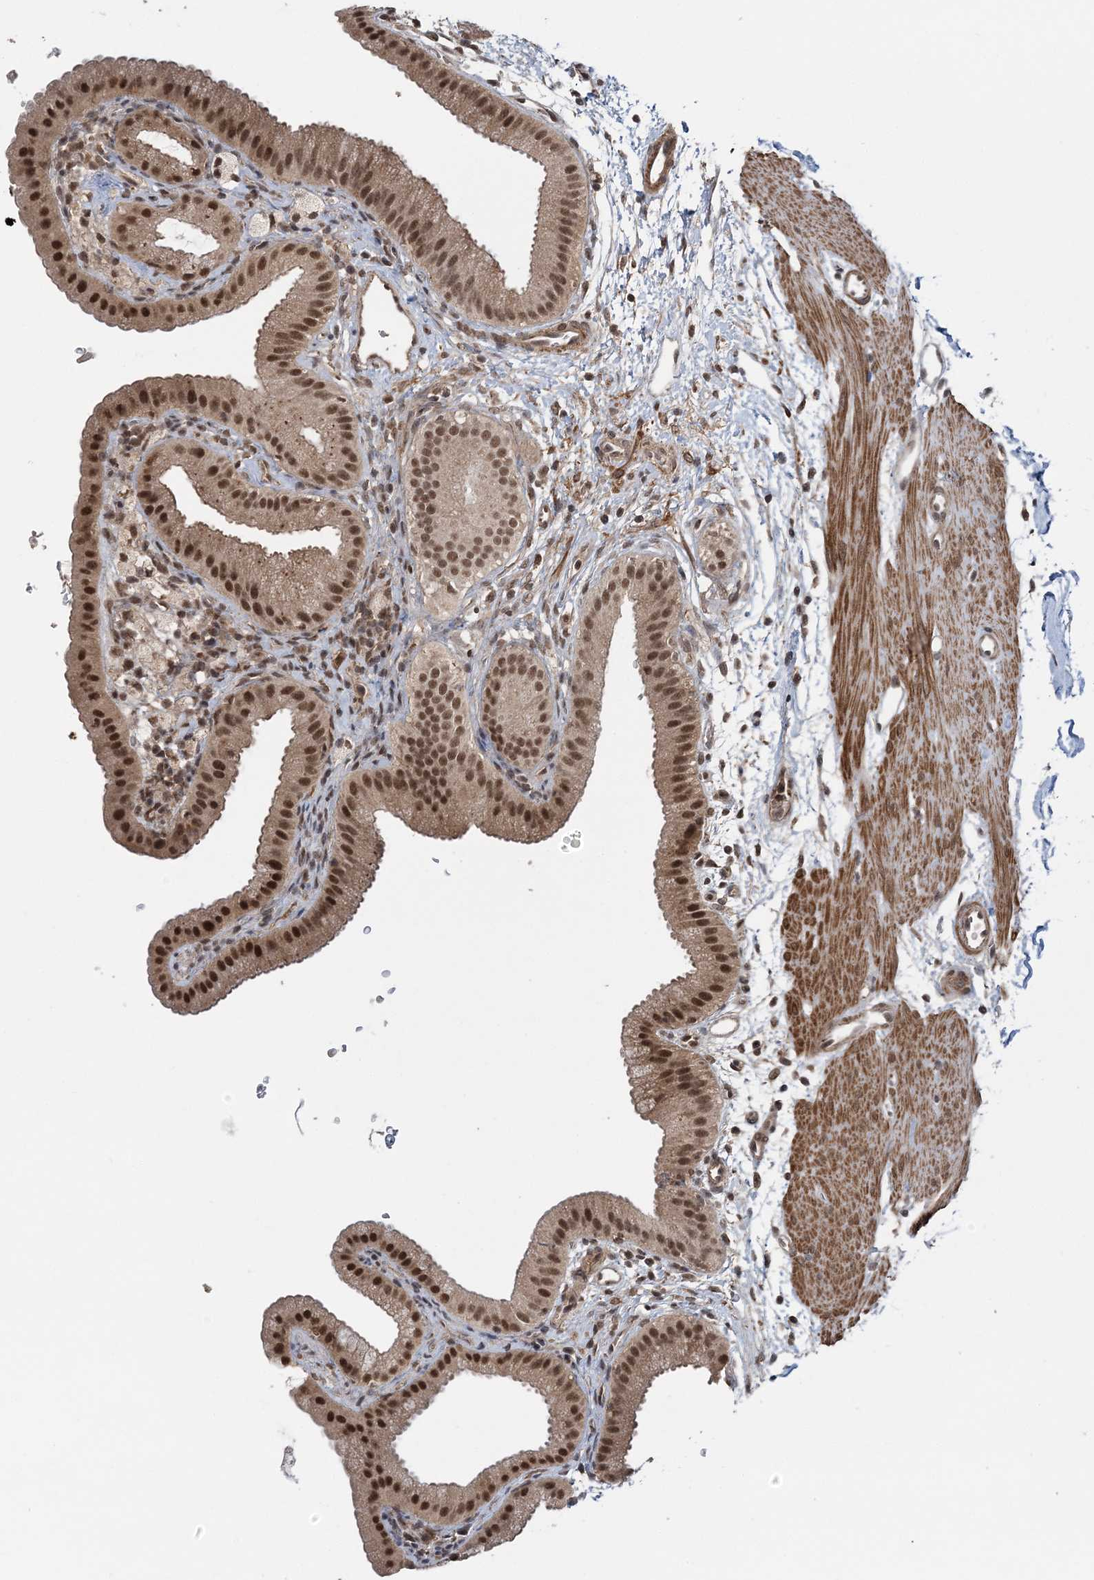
{"staining": {"intensity": "moderate", "quantity": ">75%", "location": "cytoplasmic/membranous,nuclear"}, "tissue": "gallbladder", "cell_type": "Glandular cells", "image_type": "normal", "snomed": [{"axis": "morphology", "description": "Normal tissue, NOS"}, {"axis": "topography", "description": "Gallbladder"}], "caption": "This is a histology image of immunohistochemistry staining of benign gallbladder, which shows moderate staining in the cytoplasmic/membranous,nuclear of glandular cells.", "gene": "TSHZ2", "patient": {"sex": "female", "age": 64}}